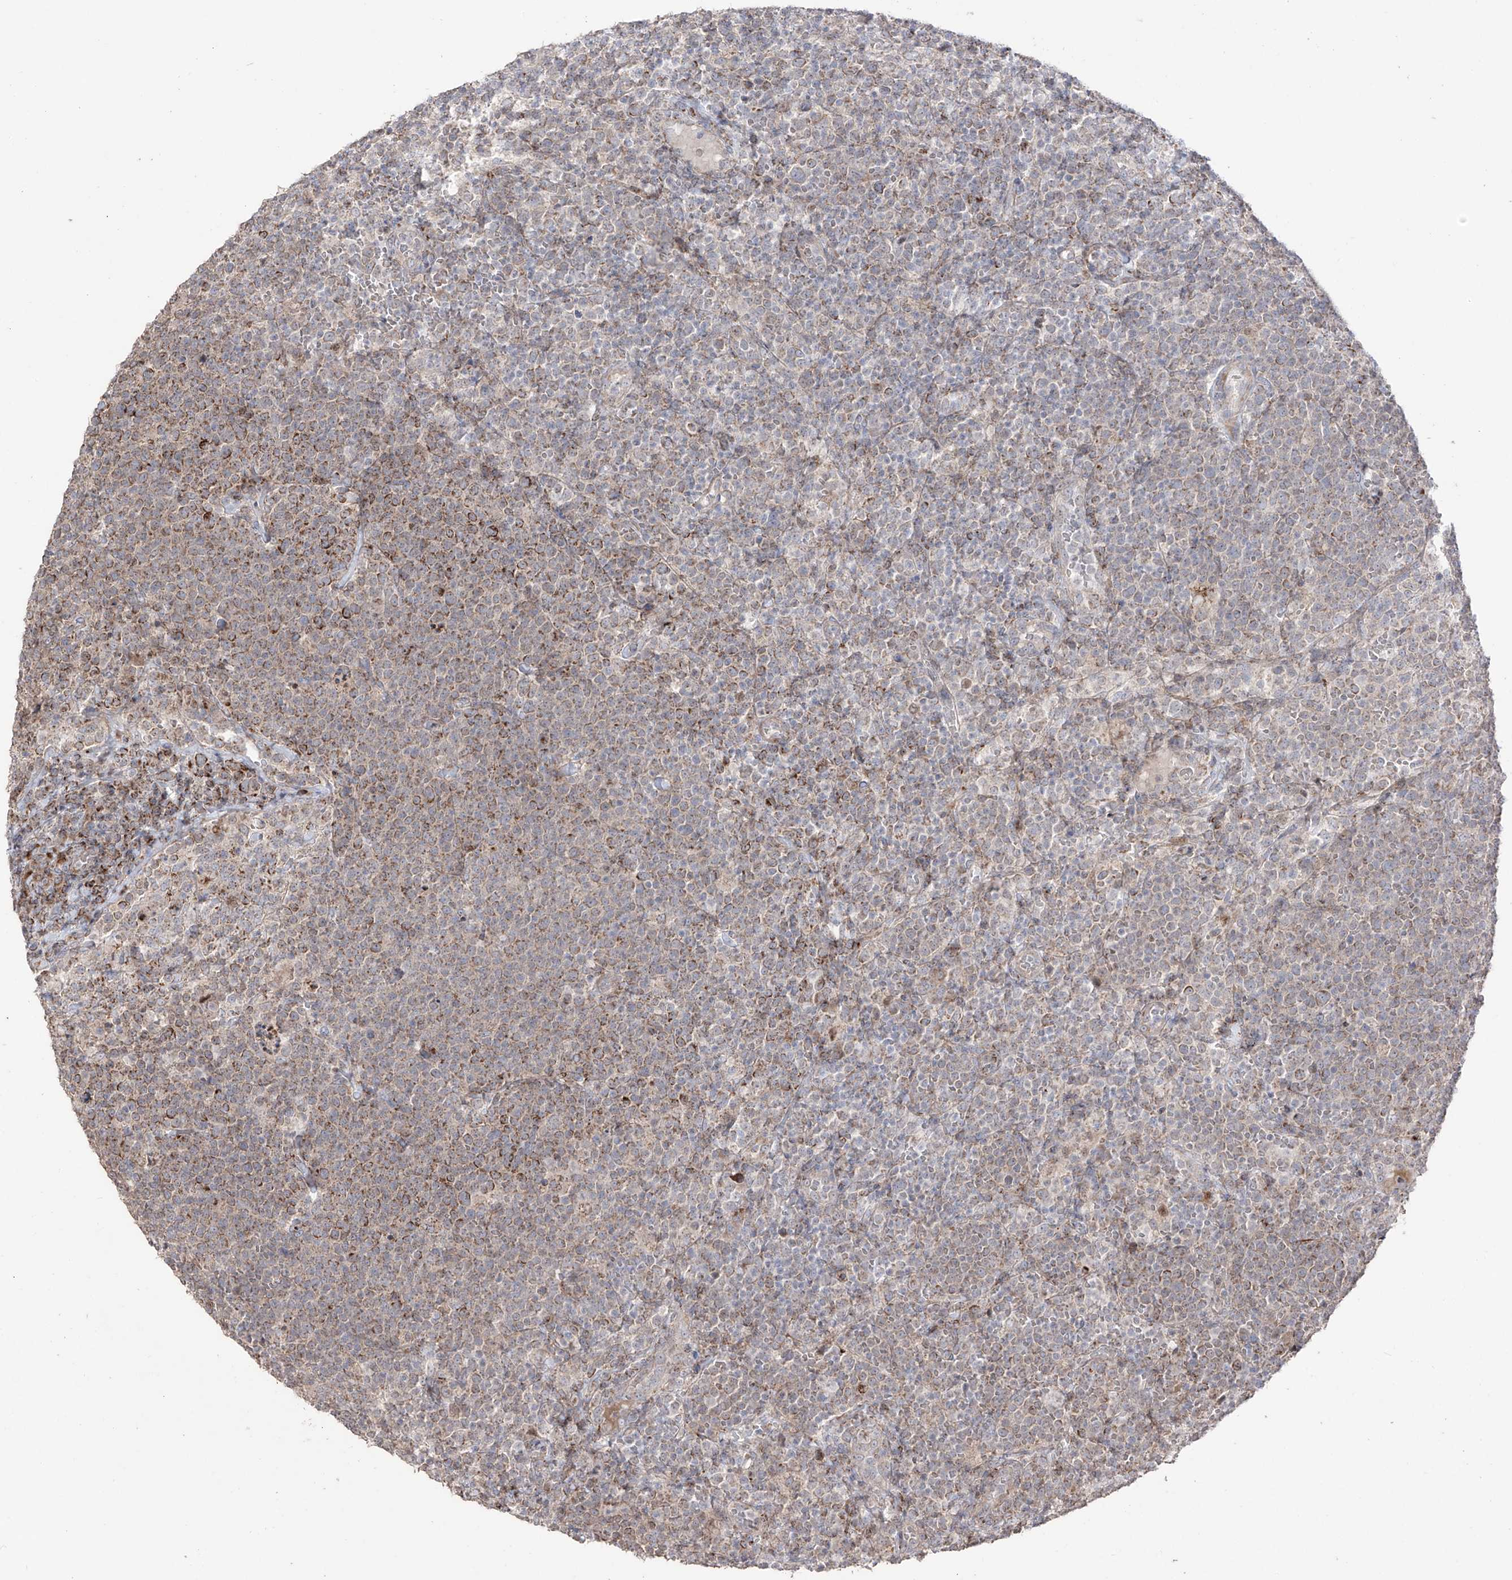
{"staining": {"intensity": "moderate", "quantity": "25%-75%", "location": "cytoplasmic/membranous"}, "tissue": "lymphoma", "cell_type": "Tumor cells", "image_type": "cancer", "snomed": [{"axis": "morphology", "description": "Malignant lymphoma, non-Hodgkin's type, High grade"}, {"axis": "topography", "description": "Lymph node"}], "caption": "DAB (3,3'-diaminobenzidine) immunohistochemical staining of lymphoma displays moderate cytoplasmic/membranous protein expression in about 25%-75% of tumor cells.", "gene": "YKT6", "patient": {"sex": "male", "age": 61}}